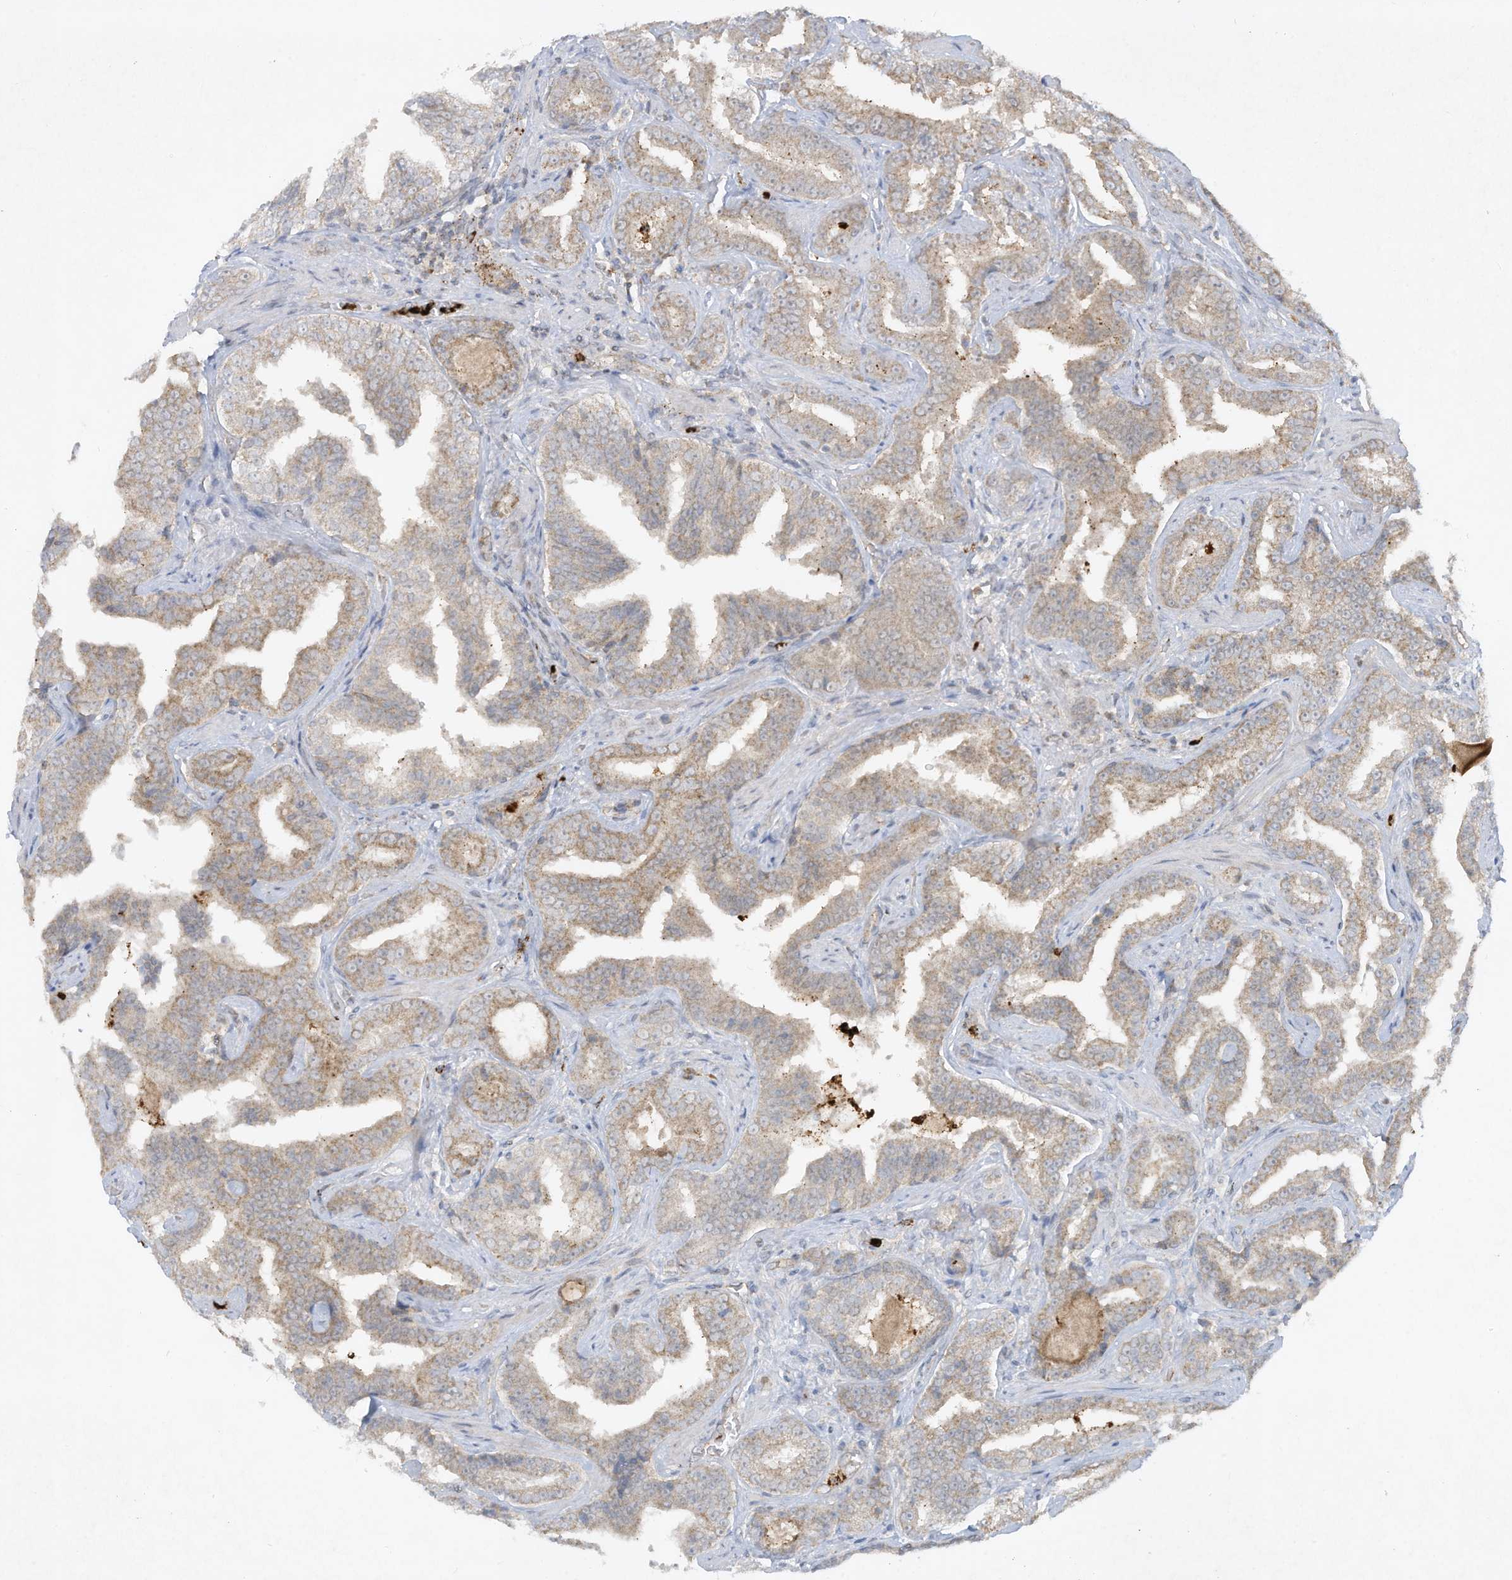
{"staining": {"intensity": "weak", "quantity": ">75%", "location": "cytoplasmic/membranous"}, "tissue": "prostate cancer", "cell_type": "Tumor cells", "image_type": "cancer", "snomed": [{"axis": "morphology", "description": "Adenocarcinoma, Low grade"}, {"axis": "topography", "description": "Prostate"}], "caption": "Weak cytoplasmic/membranous staining is appreciated in about >75% of tumor cells in prostate cancer.", "gene": "CHRNA4", "patient": {"sex": "male", "age": 60}}